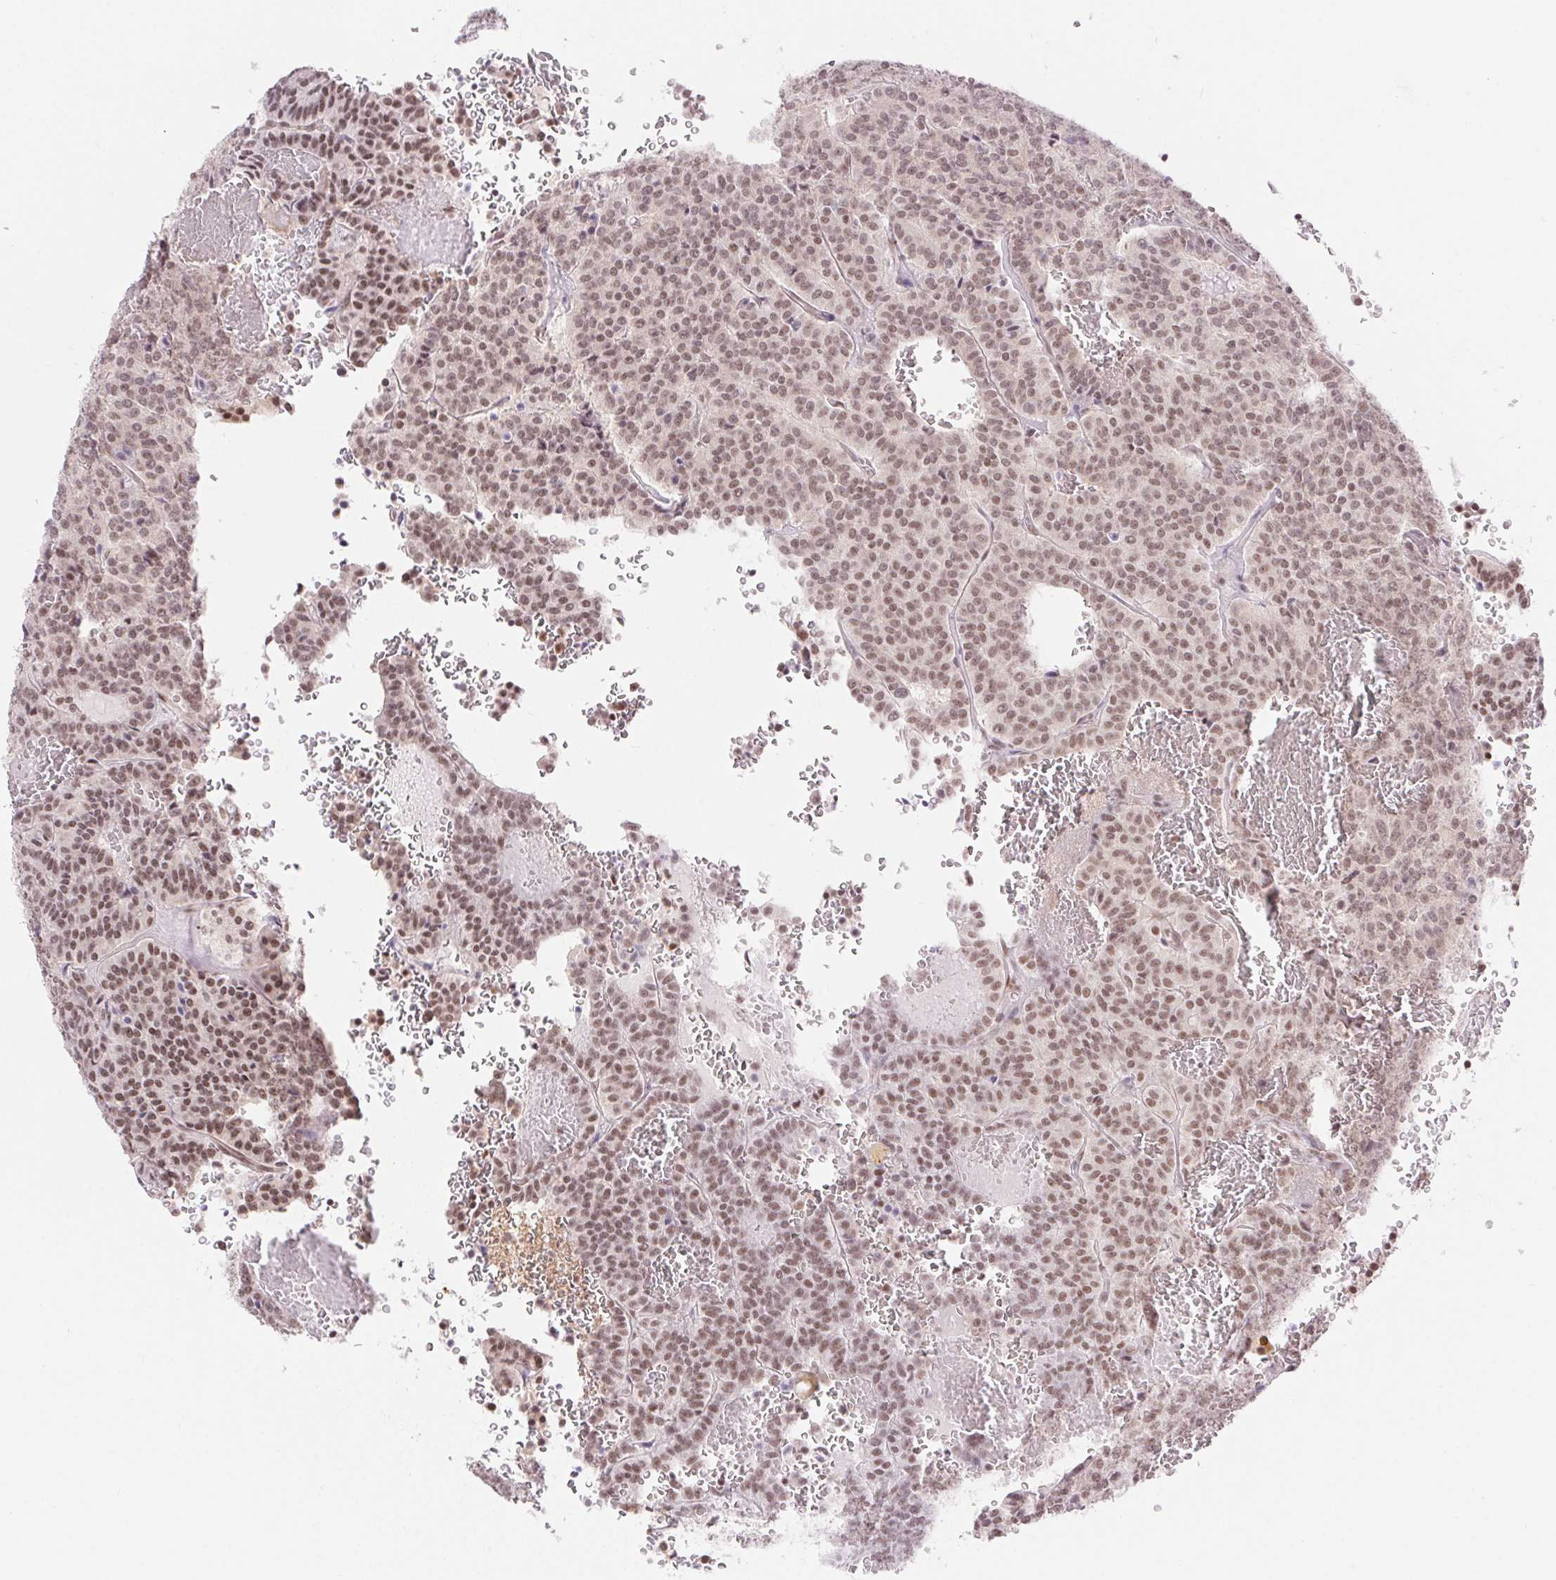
{"staining": {"intensity": "moderate", "quantity": ">75%", "location": "nuclear"}, "tissue": "carcinoid", "cell_type": "Tumor cells", "image_type": "cancer", "snomed": [{"axis": "morphology", "description": "Carcinoid, malignant, NOS"}, {"axis": "topography", "description": "Lung"}], "caption": "IHC (DAB) staining of carcinoid exhibits moderate nuclear protein staining in approximately >75% of tumor cells. (DAB (3,3'-diaminobenzidine) IHC with brightfield microscopy, high magnification).", "gene": "DDX17", "patient": {"sex": "male", "age": 70}}